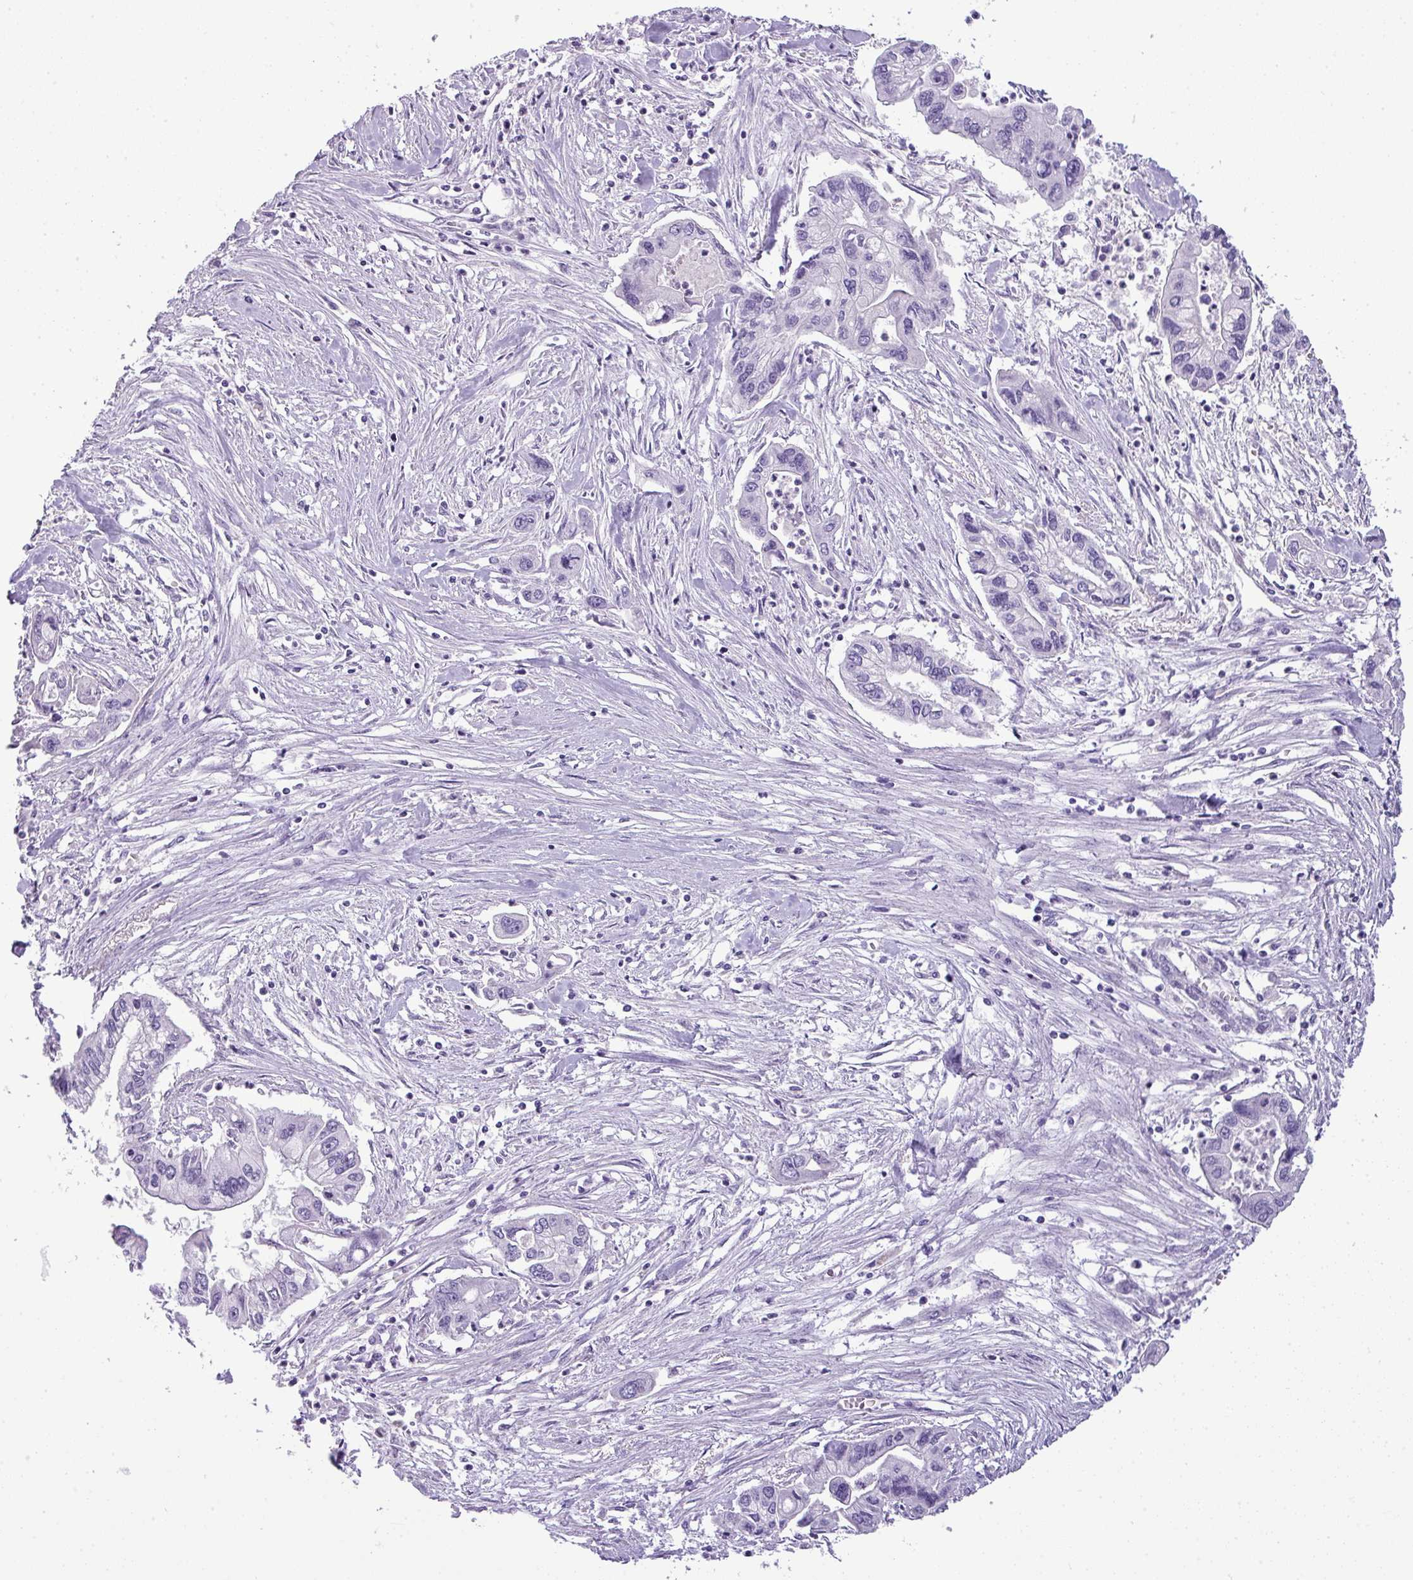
{"staining": {"intensity": "negative", "quantity": "none", "location": "none"}, "tissue": "pancreatic cancer", "cell_type": "Tumor cells", "image_type": "cancer", "snomed": [{"axis": "morphology", "description": "Adenocarcinoma, NOS"}, {"axis": "topography", "description": "Pancreas"}], "caption": "Immunohistochemistry (IHC) of human pancreatic cancer demonstrates no staining in tumor cells.", "gene": "ENSG00000273748", "patient": {"sex": "male", "age": 62}}